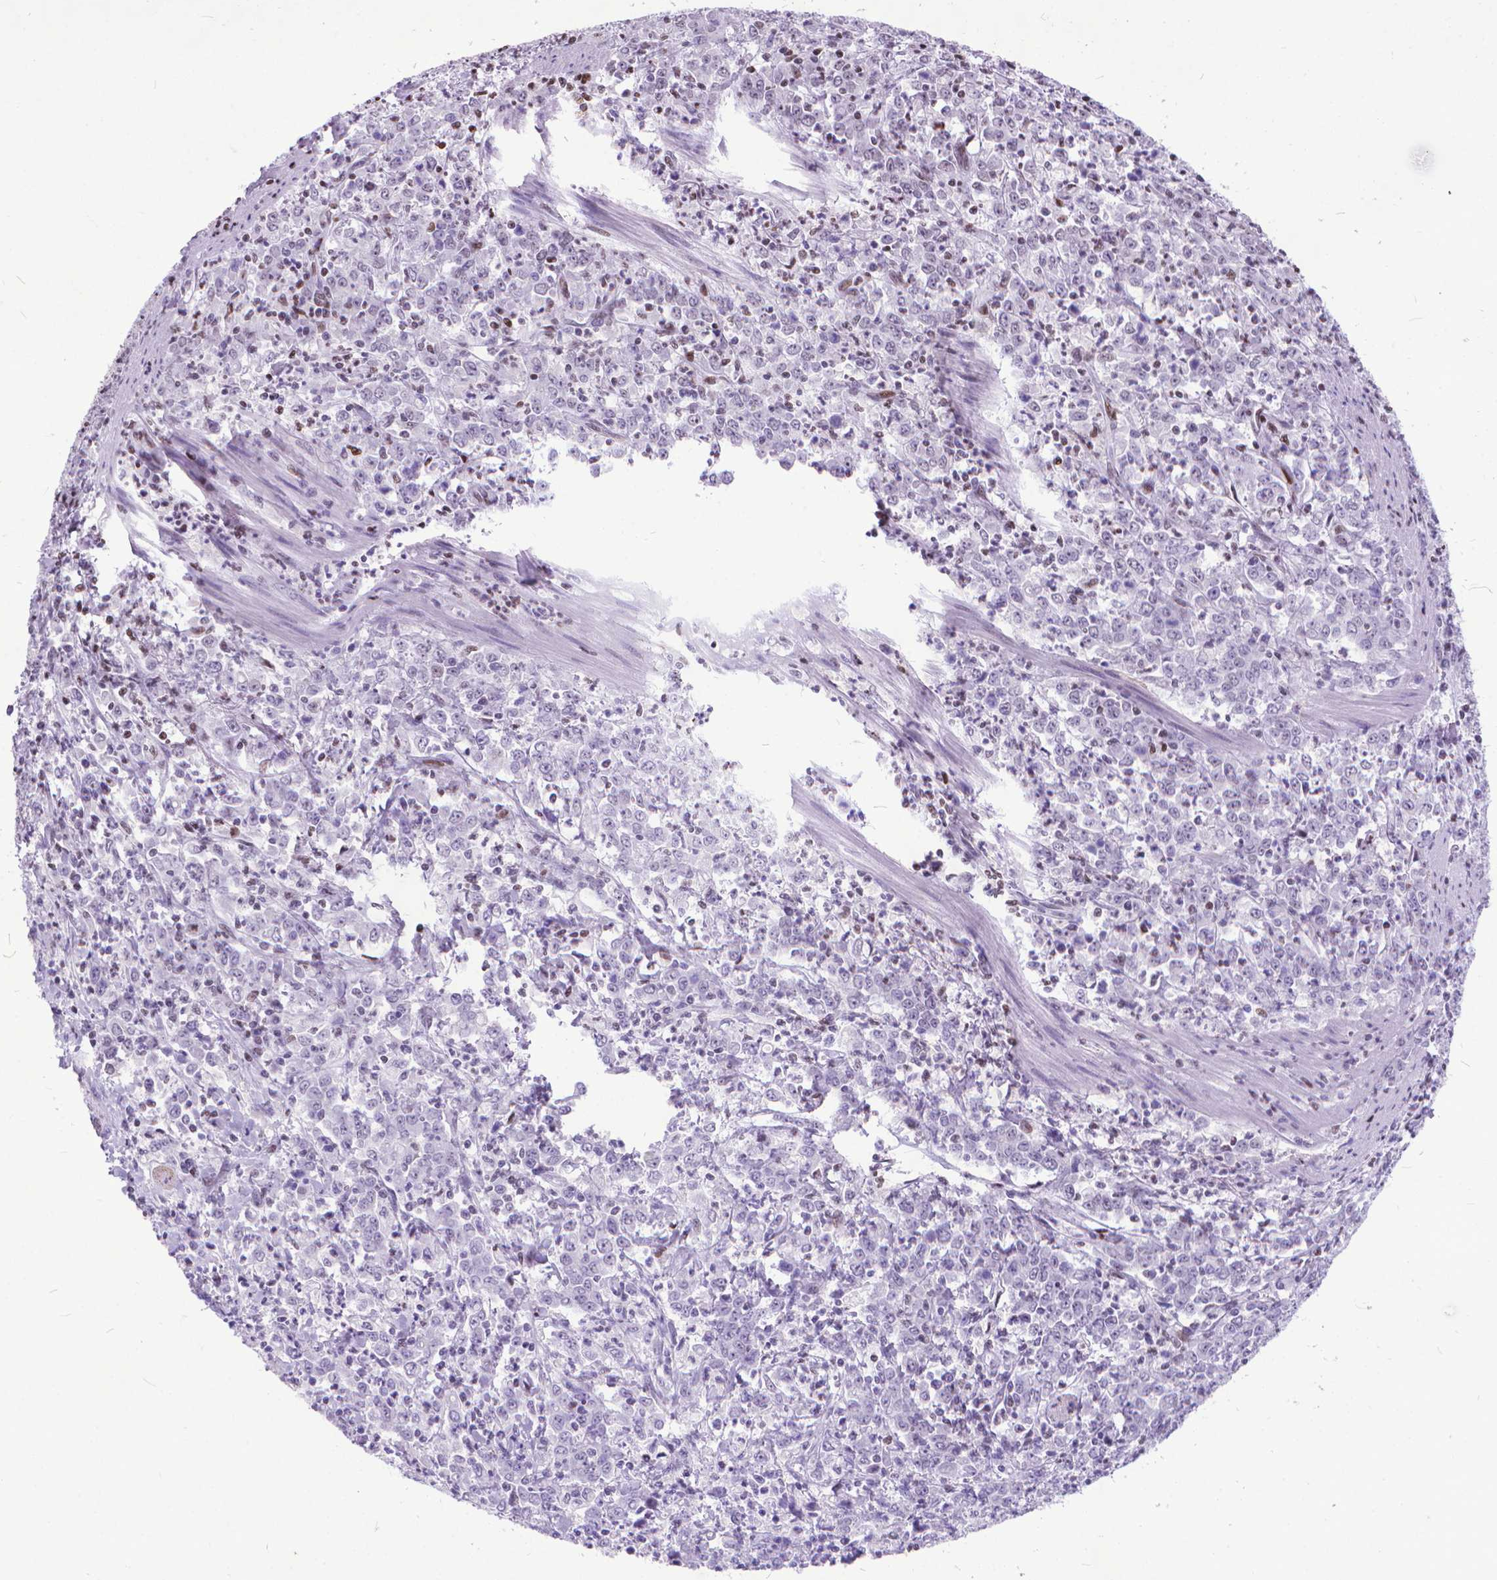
{"staining": {"intensity": "negative", "quantity": "none", "location": "none"}, "tissue": "stomach cancer", "cell_type": "Tumor cells", "image_type": "cancer", "snomed": [{"axis": "morphology", "description": "Adenocarcinoma, NOS"}, {"axis": "topography", "description": "Stomach, lower"}], "caption": "DAB immunohistochemical staining of human stomach cancer displays no significant expression in tumor cells.", "gene": "POLE4", "patient": {"sex": "female", "age": 71}}